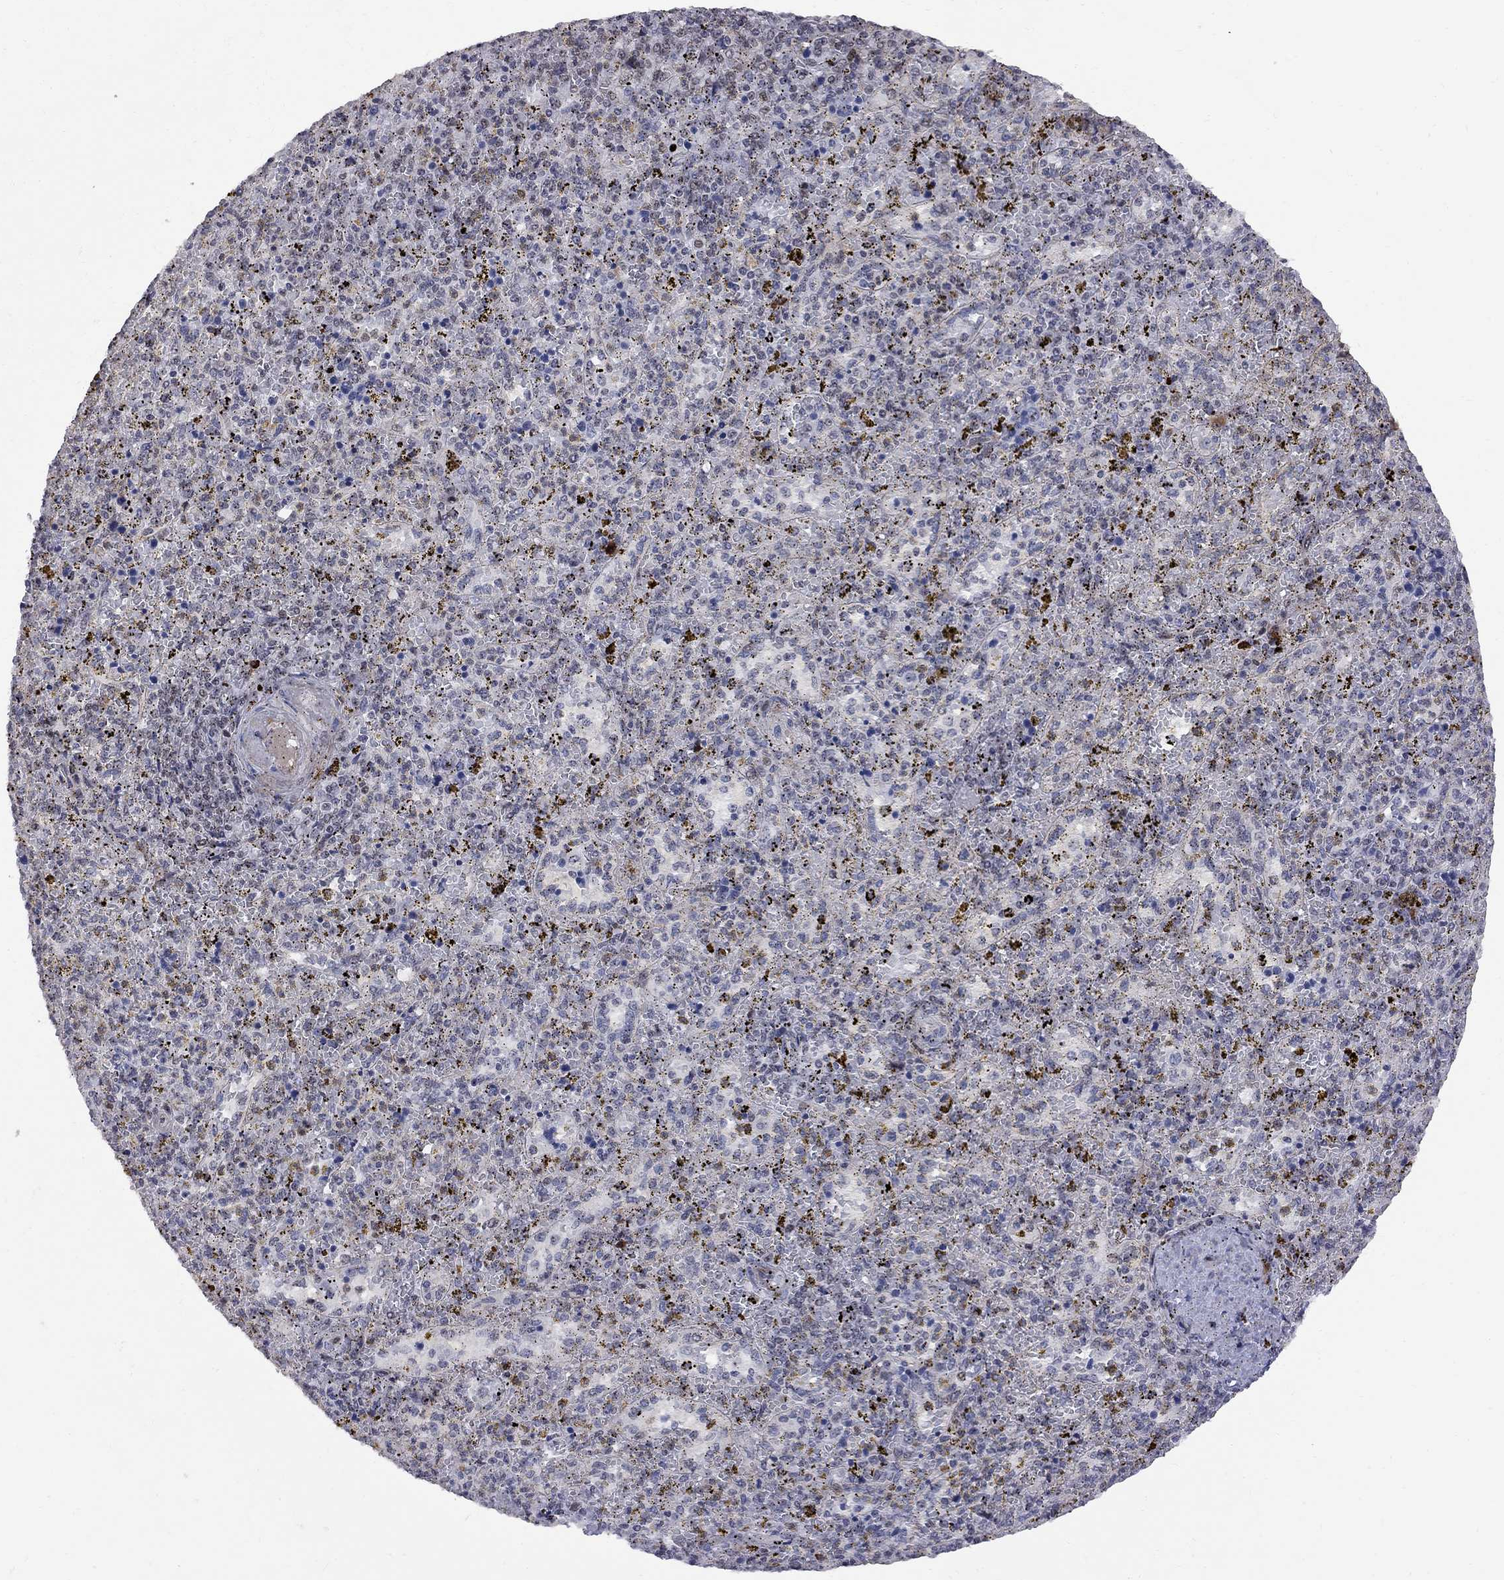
{"staining": {"intensity": "strong", "quantity": "<25%", "location": "nuclear"}, "tissue": "spleen", "cell_type": "Cells in red pulp", "image_type": "normal", "snomed": [{"axis": "morphology", "description": "Normal tissue, NOS"}, {"axis": "topography", "description": "Spleen"}], "caption": "High-power microscopy captured an IHC micrograph of normal spleen, revealing strong nuclear expression in about <25% of cells in red pulp. Using DAB (3,3'-diaminobenzidine) (brown) and hematoxylin (blue) stains, captured at high magnification using brightfield microscopy.", "gene": "DHX33", "patient": {"sex": "female", "age": 50}}